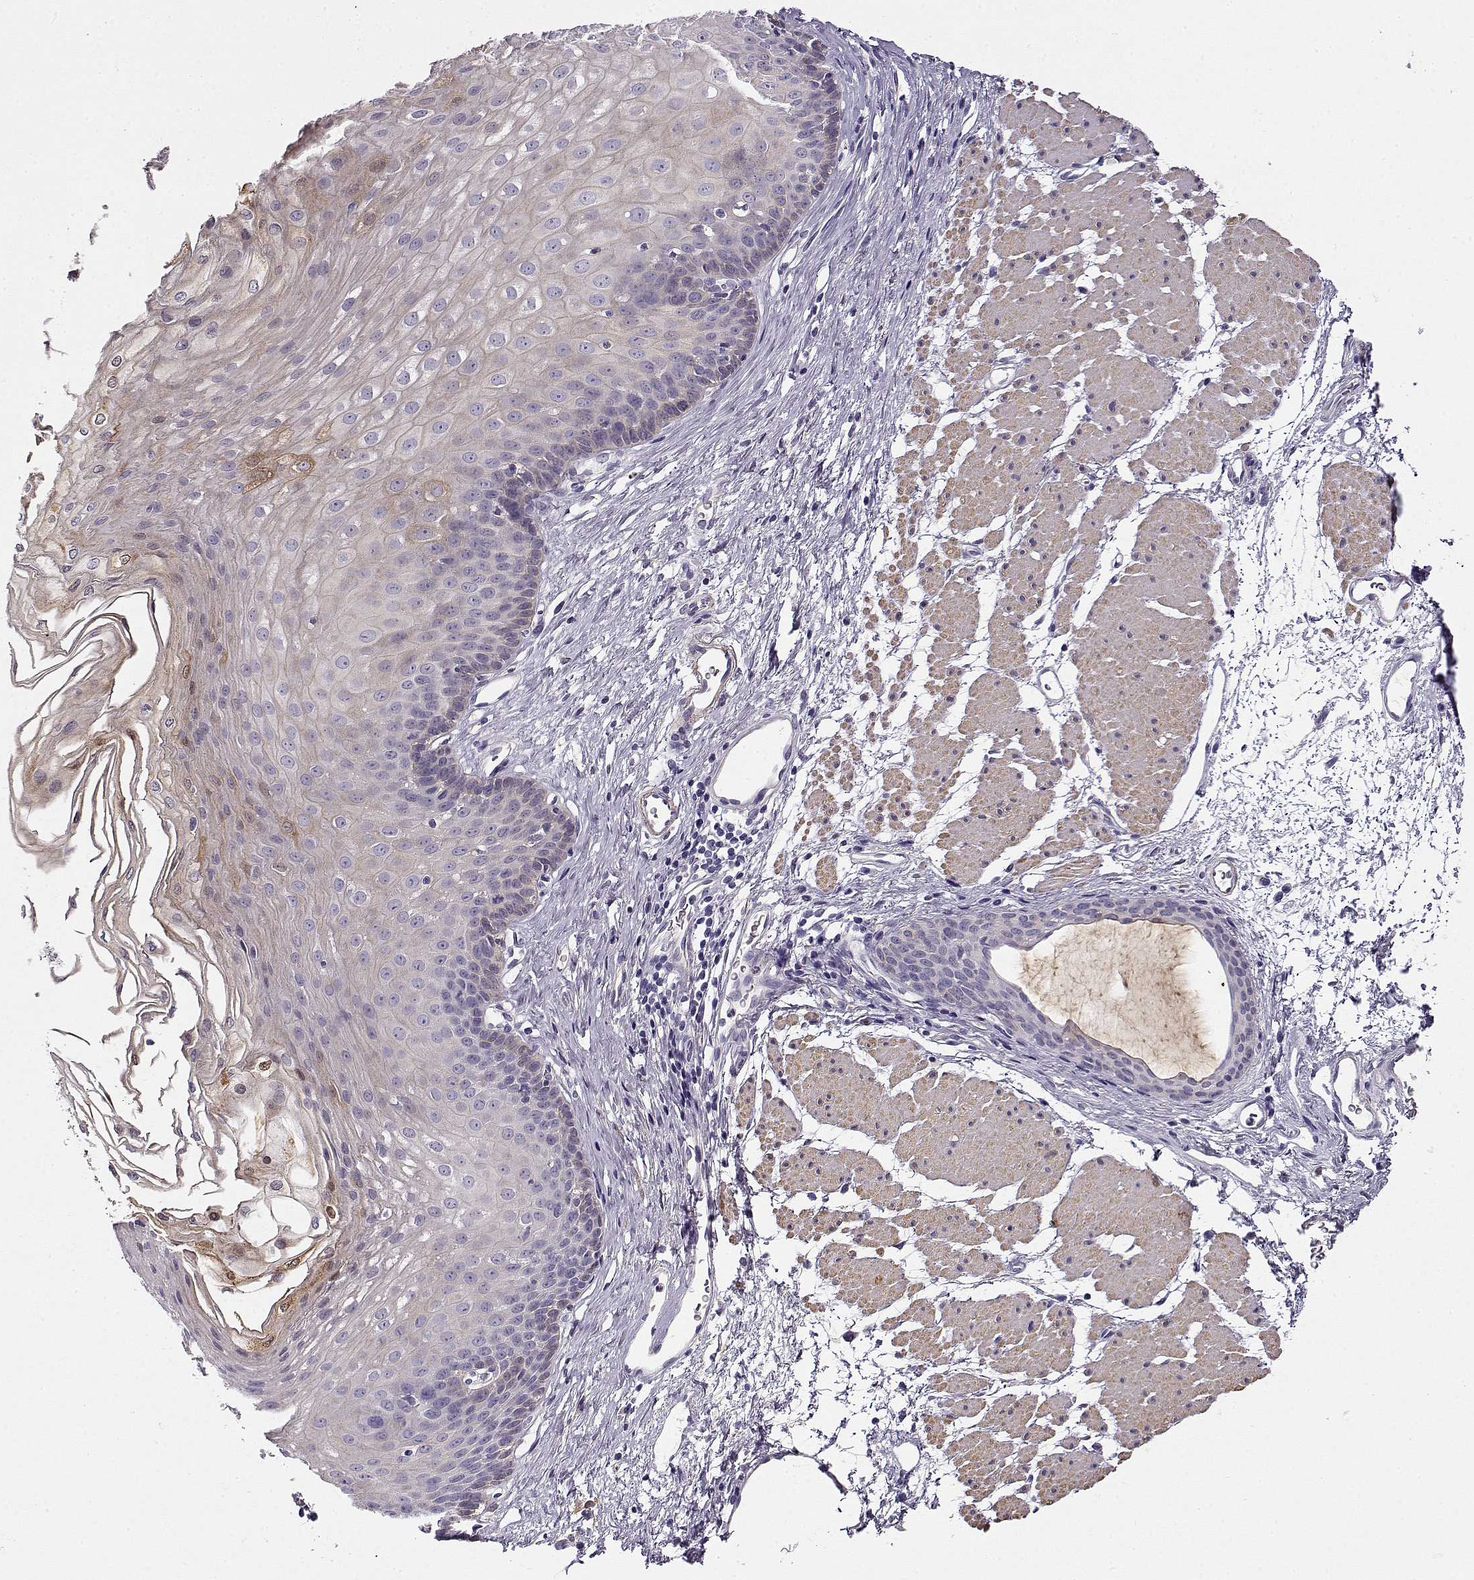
{"staining": {"intensity": "weak", "quantity": "<25%", "location": "cytoplasmic/membranous"}, "tissue": "esophagus", "cell_type": "Squamous epithelial cells", "image_type": "normal", "snomed": [{"axis": "morphology", "description": "Normal tissue, NOS"}, {"axis": "topography", "description": "Esophagus"}], "caption": "IHC histopathology image of normal esophagus stained for a protein (brown), which displays no positivity in squamous epithelial cells.", "gene": "UCP3", "patient": {"sex": "female", "age": 62}}